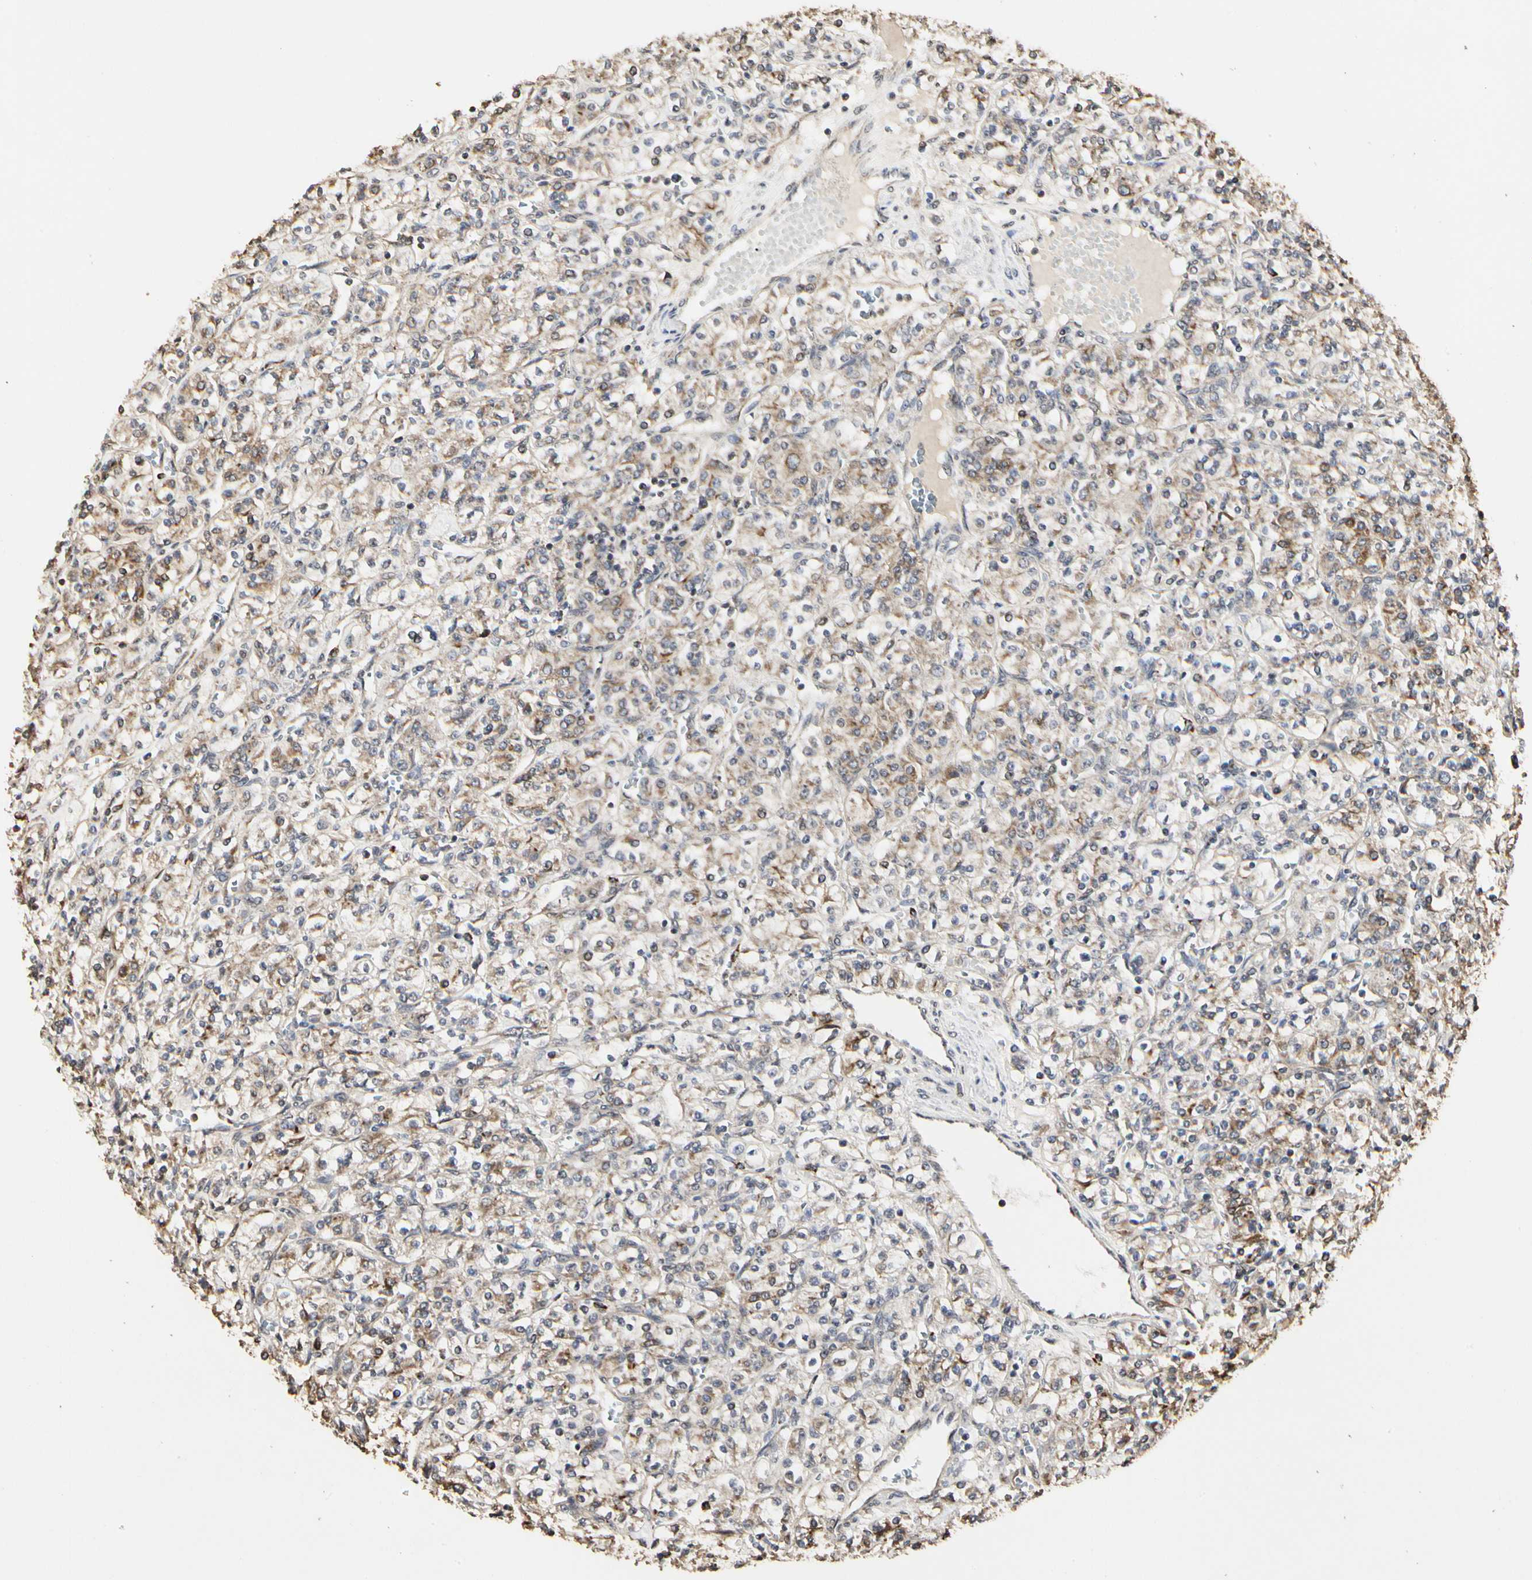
{"staining": {"intensity": "moderate", "quantity": "25%-75%", "location": "cytoplasmic/membranous"}, "tissue": "renal cancer", "cell_type": "Tumor cells", "image_type": "cancer", "snomed": [{"axis": "morphology", "description": "Adenocarcinoma, NOS"}, {"axis": "topography", "description": "Kidney"}], "caption": "IHC of renal cancer reveals medium levels of moderate cytoplasmic/membranous expression in about 25%-75% of tumor cells.", "gene": "TAOK1", "patient": {"sex": "male", "age": 77}}